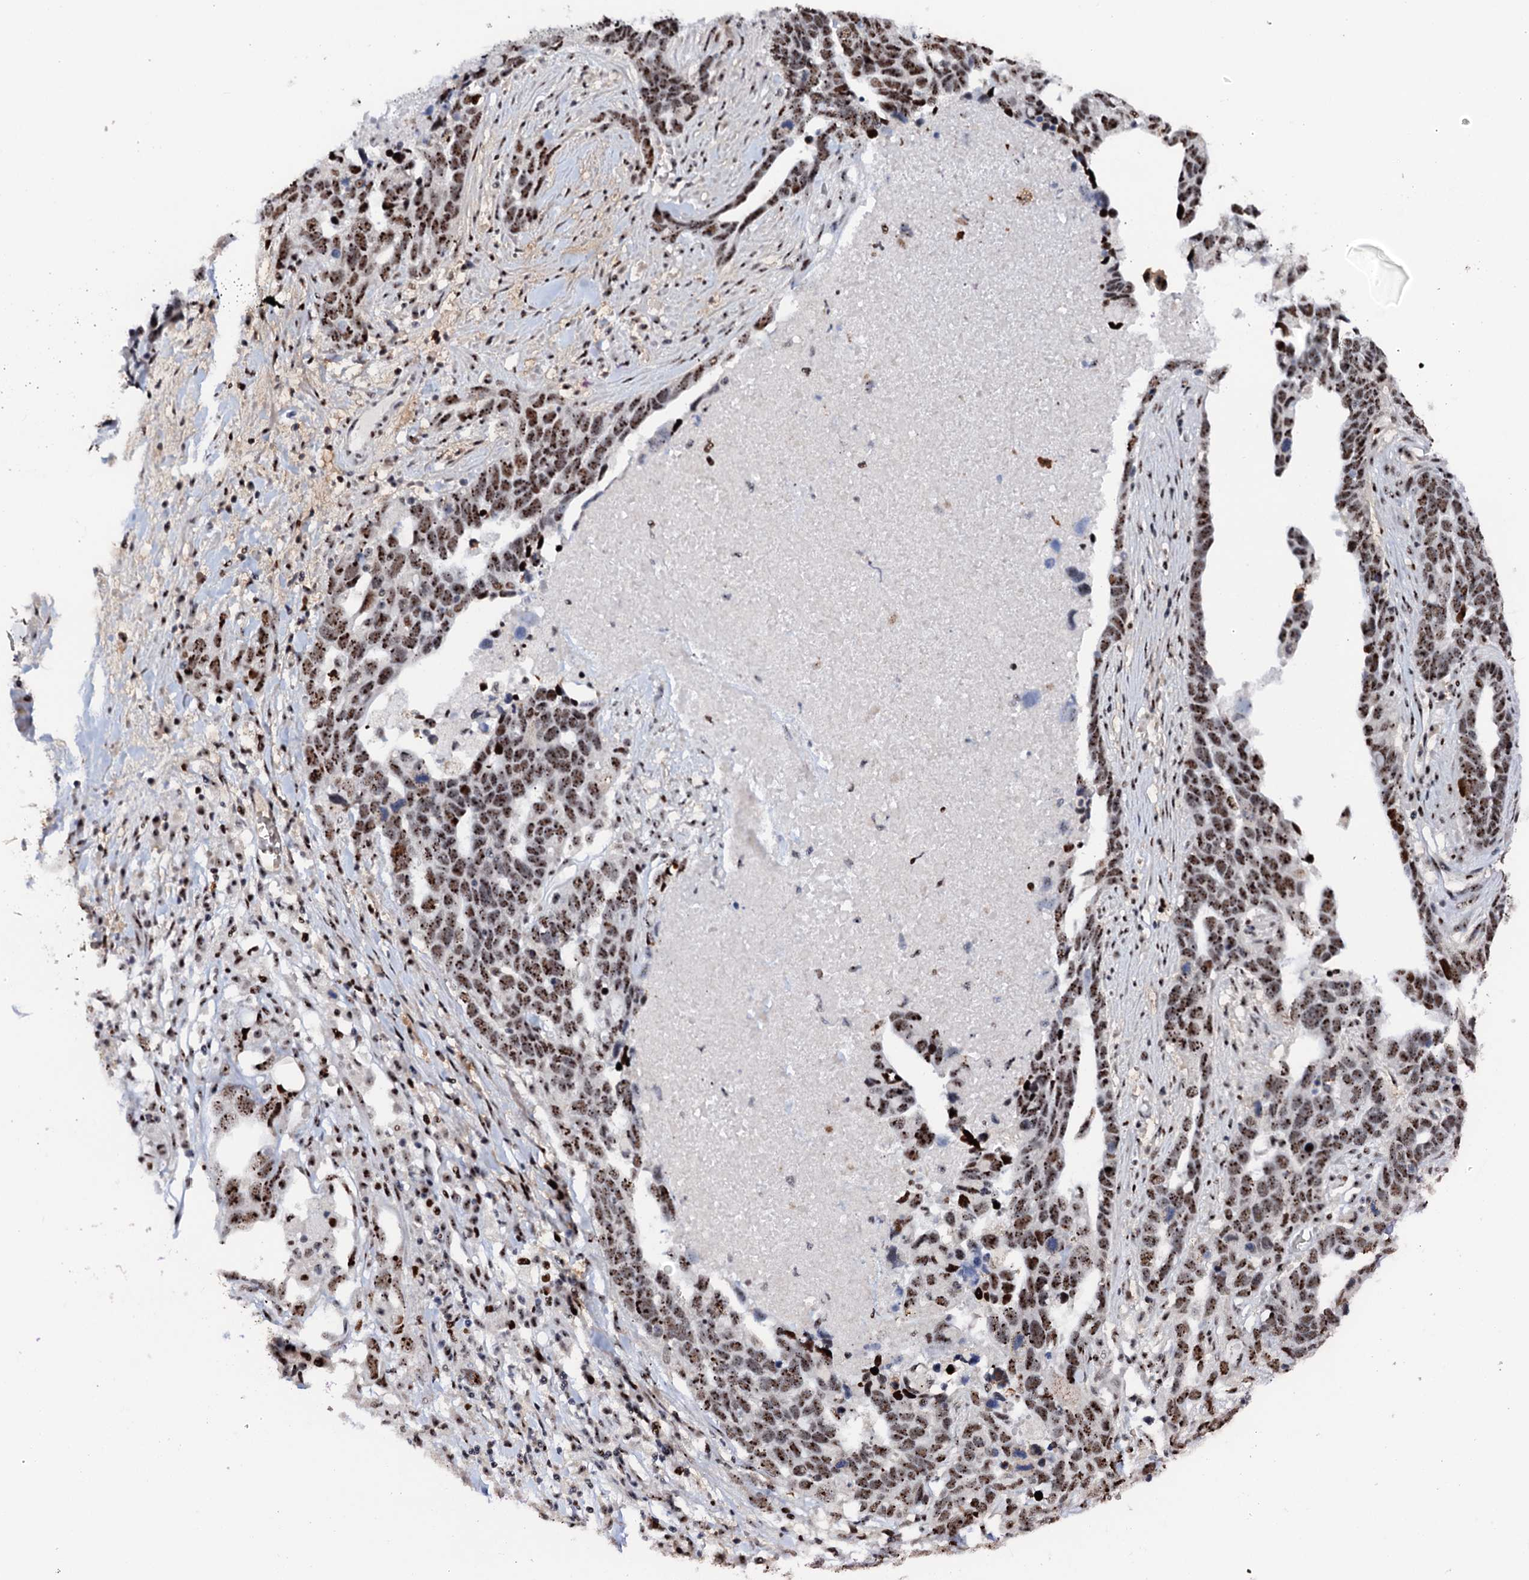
{"staining": {"intensity": "moderate", "quantity": ">75%", "location": "nuclear"}, "tissue": "ovarian cancer", "cell_type": "Tumor cells", "image_type": "cancer", "snomed": [{"axis": "morphology", "description": "Cystadenocarcinoma, serous, NOS"}, {"axis": "topography", "description": "Ovary"}], "caption": "An IHC photomicrograph of neoplastic tissue is shown. Protein staining in brown labels moderate nuclear positivity in ovarian cancer (serous cystadenocarcinoma) within tumor cells.", "gene": "NEUROG3", "patient": {"sex": "female", "age": 54}}